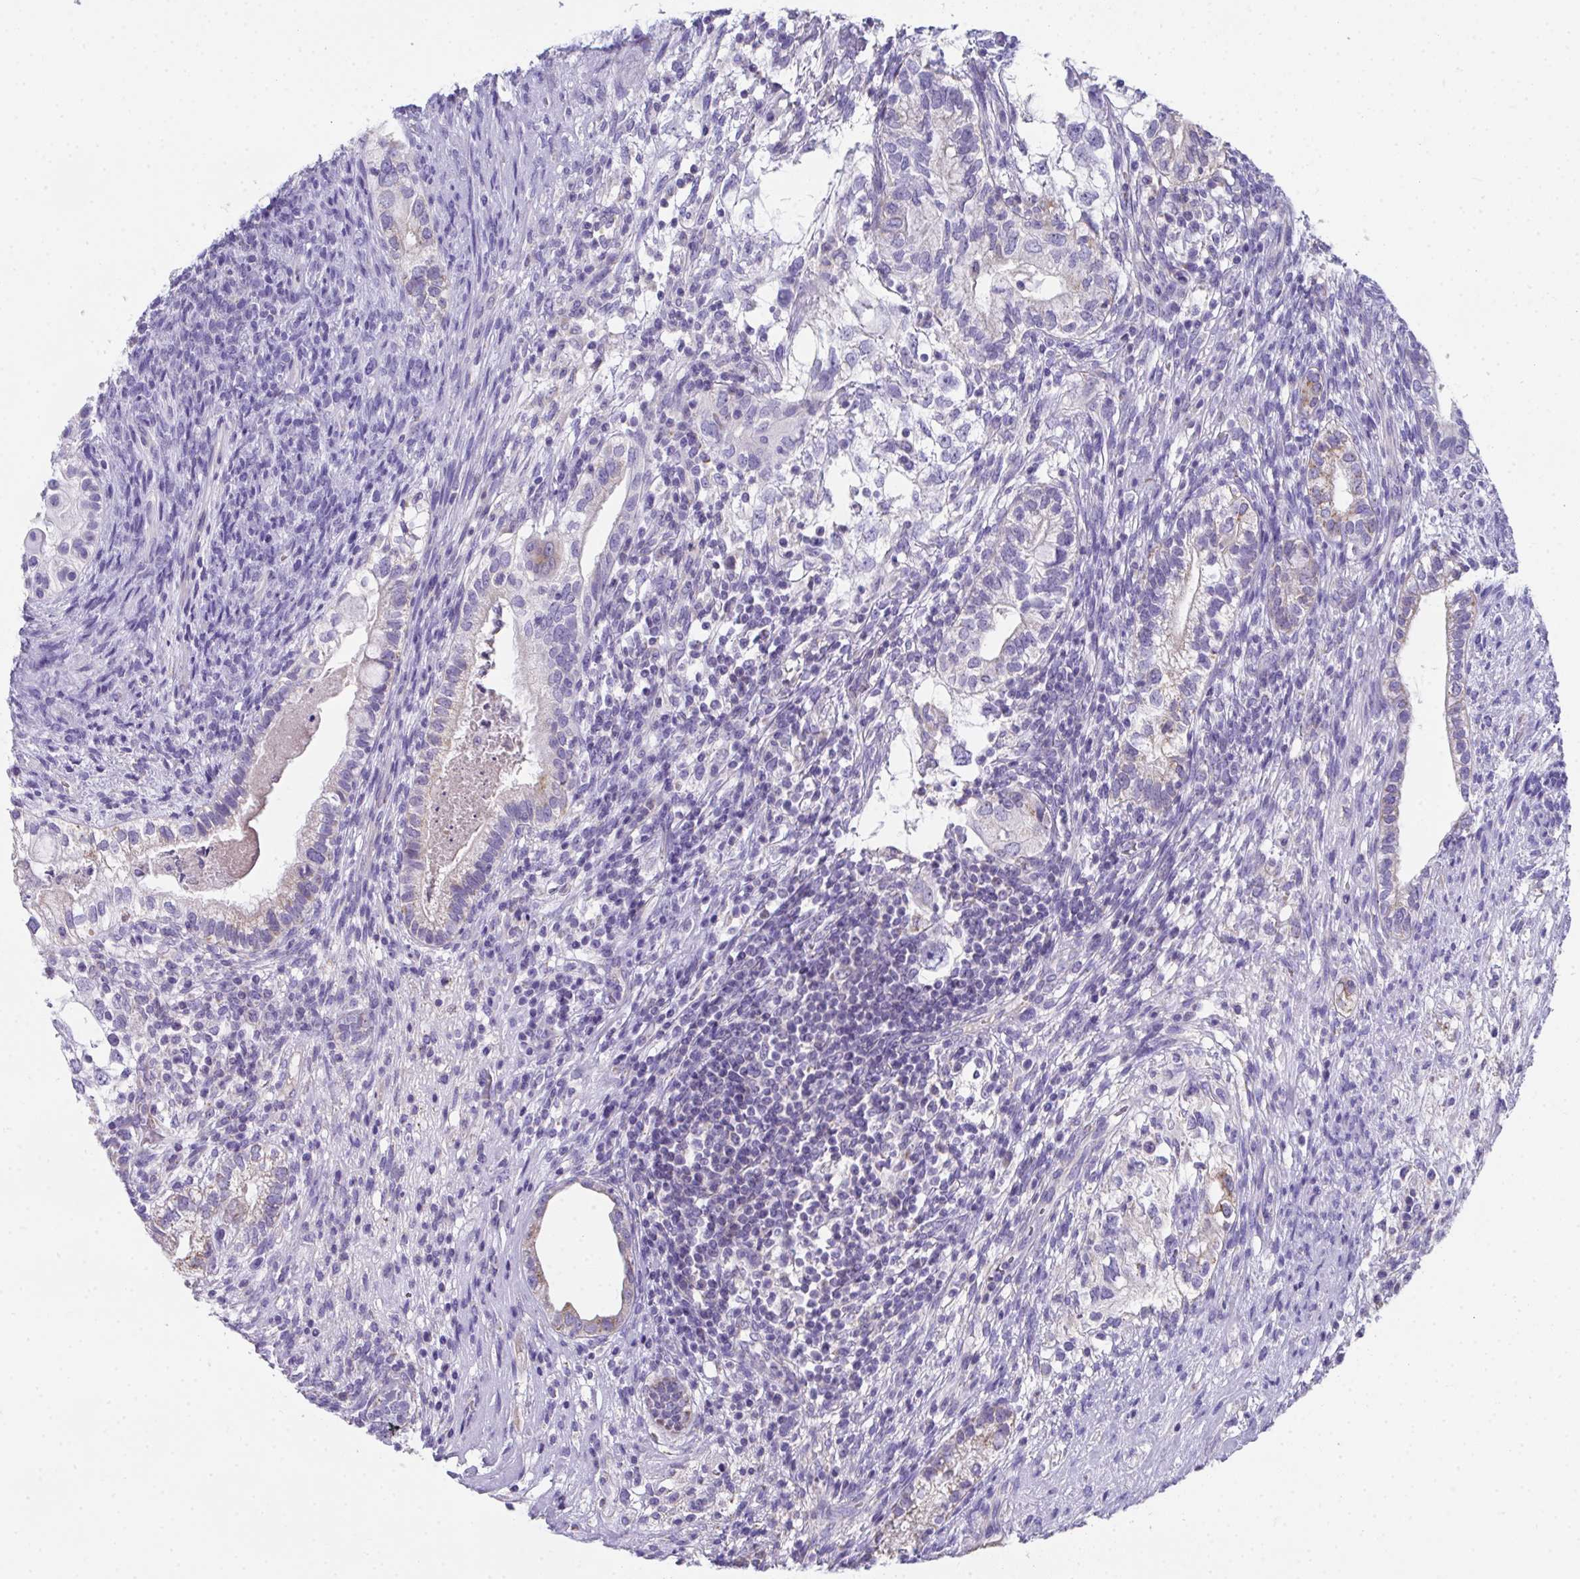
{"staining": {"intensity": "weak", "quantity": "<25%", "location": "cytoplasmic/membranous"}, "tissue": "testis cancer", "cell_type": "Tumor cells", "image_type": "cancer", "snomed": [{"axis": "morphology", "description": "Seminoma, NOS"}, {"axis": "morphology", "description": "Carcinoma, Embryonal, NOS"}, {"axis": "topography", "description": "Testis"}], "caption": "Testis cancer was stained to show a protein in brown. There is no significant positivity in tumor cells.", "gene": "COA5", "patient": {"sex": "male", "age": 41}}